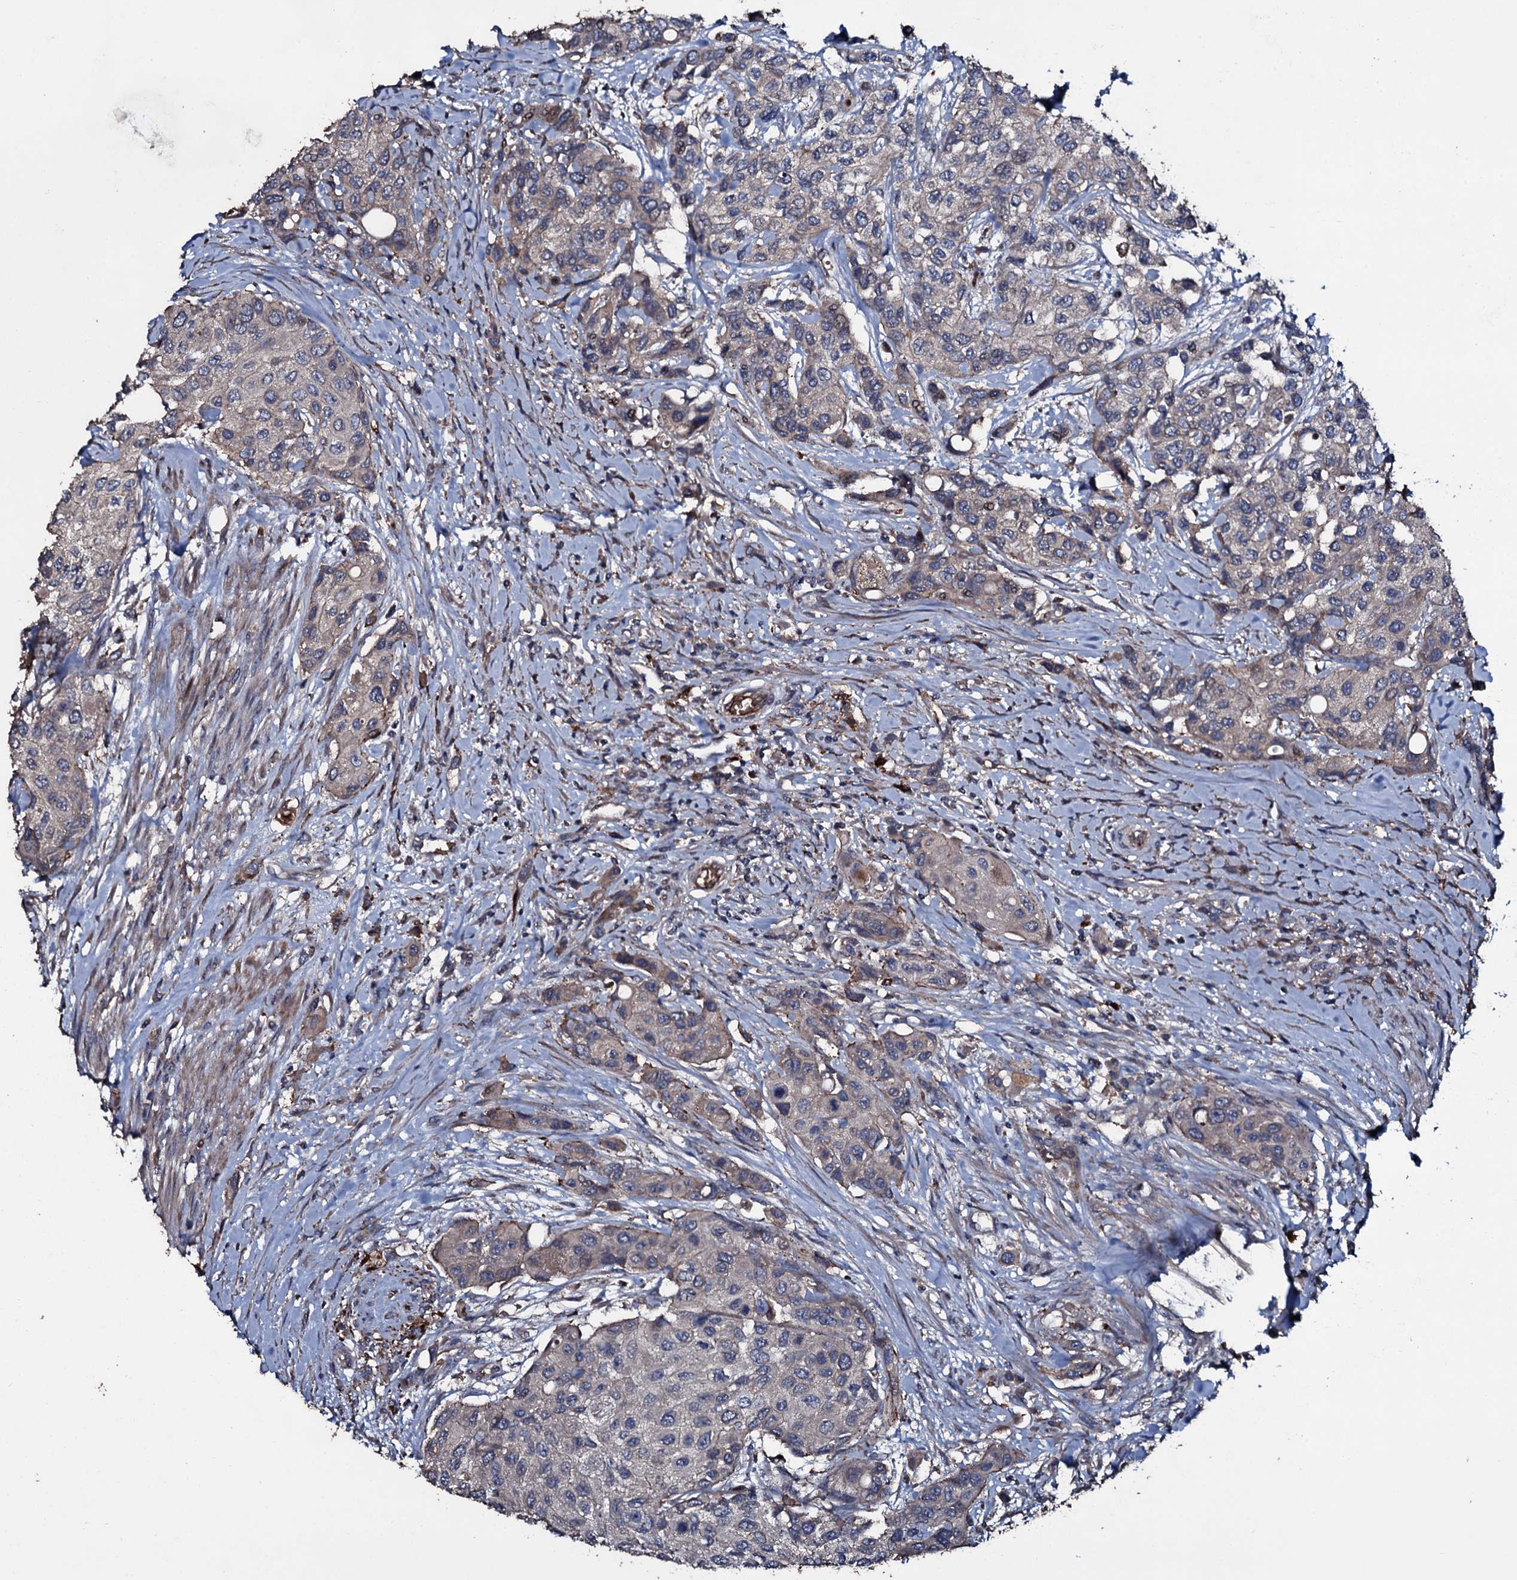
{"staining": {"intensity": "weak", "quantity": "<25%", "location": "cytoplasmic/membranous"}, "tissue": "urothelial cancer", "cell_type": "Tumor cells", "image_type": "cancer", "snomed": [{"axis": "morphology", "description": "Normal tissue, NOS"}, {"axis": "morphology", "description": "Urothelial carcinoma, High grade"}, {"axis": "topography", "description": "Vascular tissue"}, {"axis": "topography", "description": "Urinary bladder"}], "caption": "Immunohistochemistry (IHC) histopathology image of human urothelial cancer stained for a protein (brown), which reveals no expression in tumor cells. Nuclei are stained in blue.", "gene": "ZSWIM8", "patient": {"sex": "female", "age": 56}}